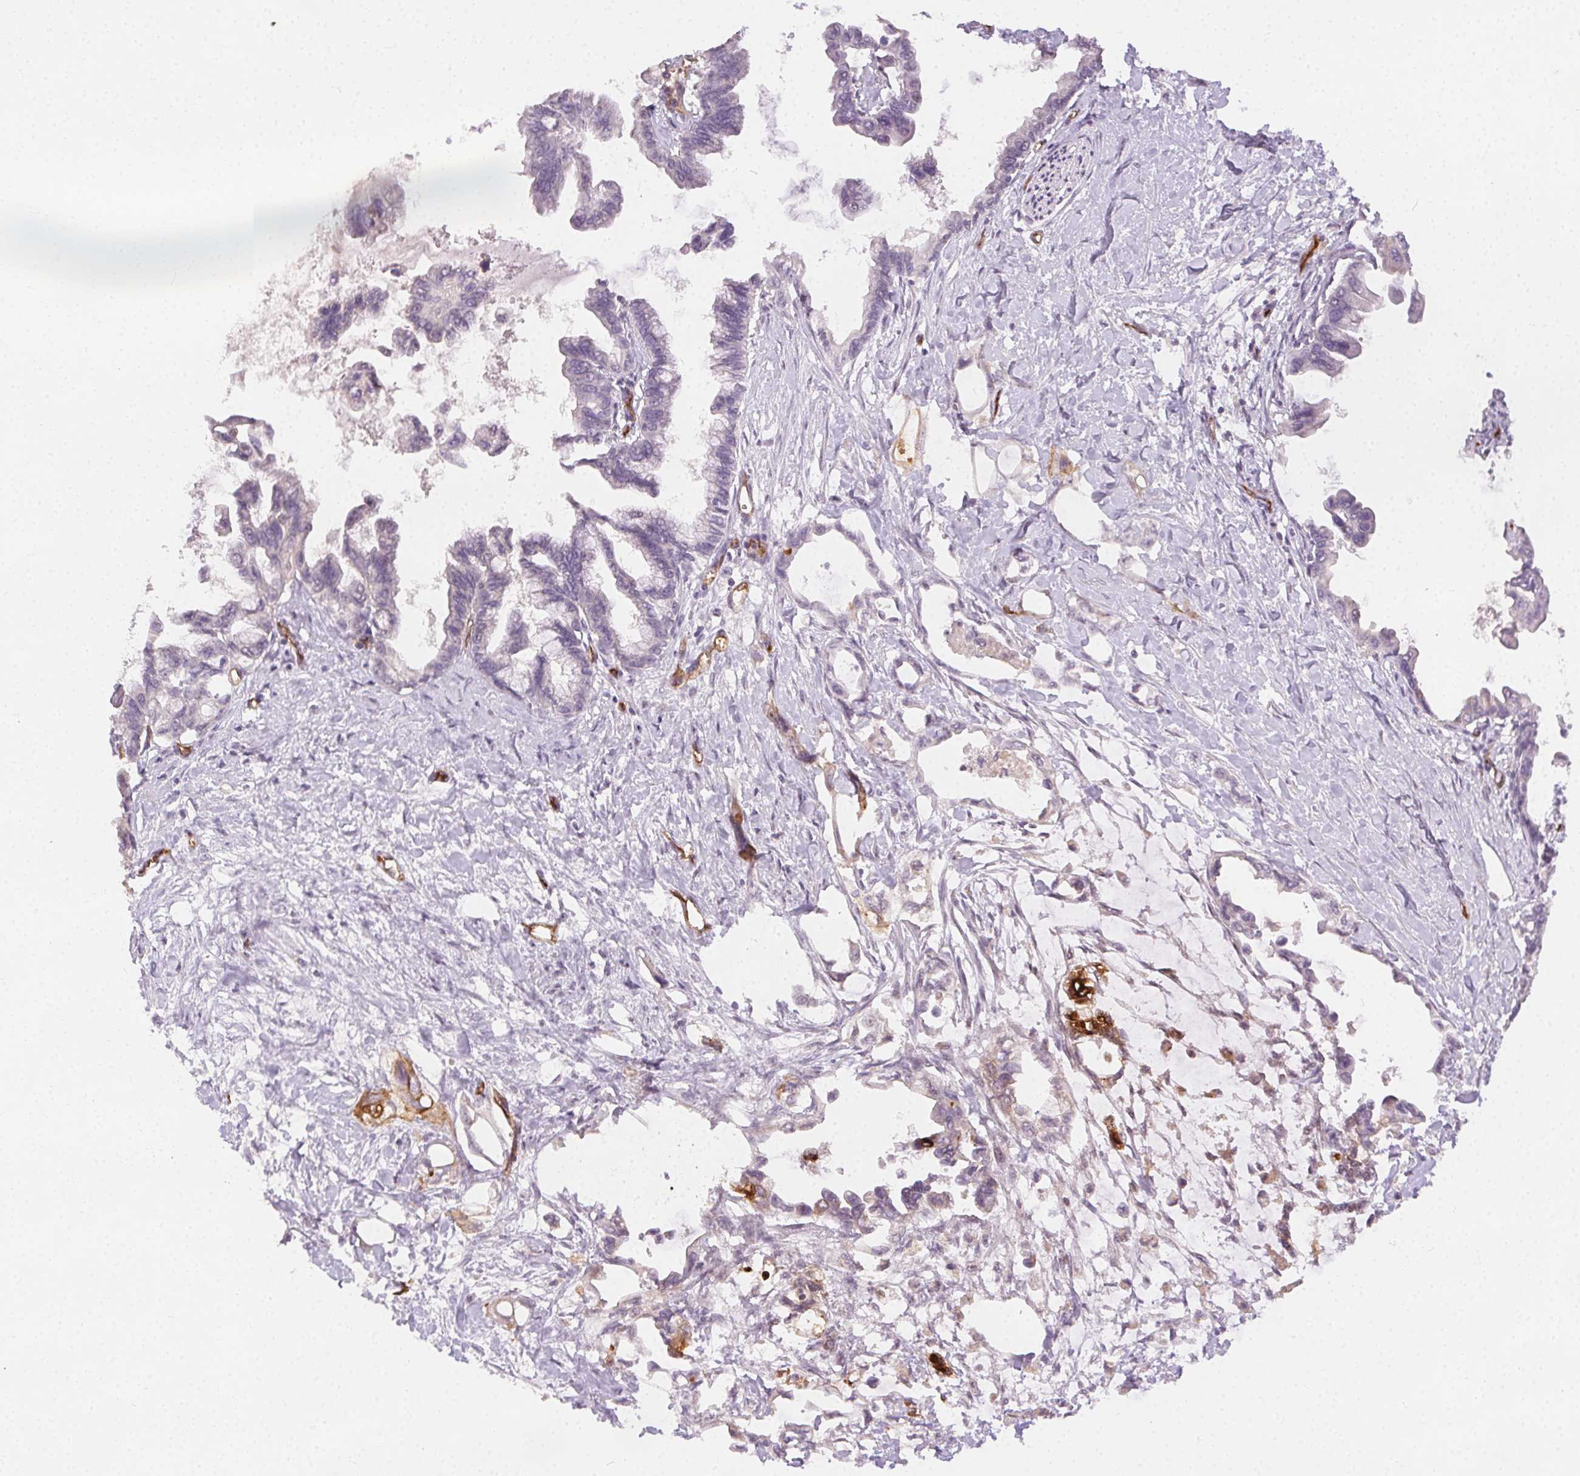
{"staining": {"intensity": "negative", "quantity": "none", "location": "none"}, "tissue": "pancreatic cancer", "cell_type": "Tumor cells", "image_type": "cancer", "snomed": [{"axis": "morphology", "description": "Adenocarcinoma, NOS"}, {"axis": "topography", "description": "Pancreas"}], "caption": "Pancreatic cancer (adenocarcinoma) was stained to show a protein in brown. There is no significant expression in tumor cells.", "gene": "PODXL", "patient": {"sex": "male", "age": 61}}